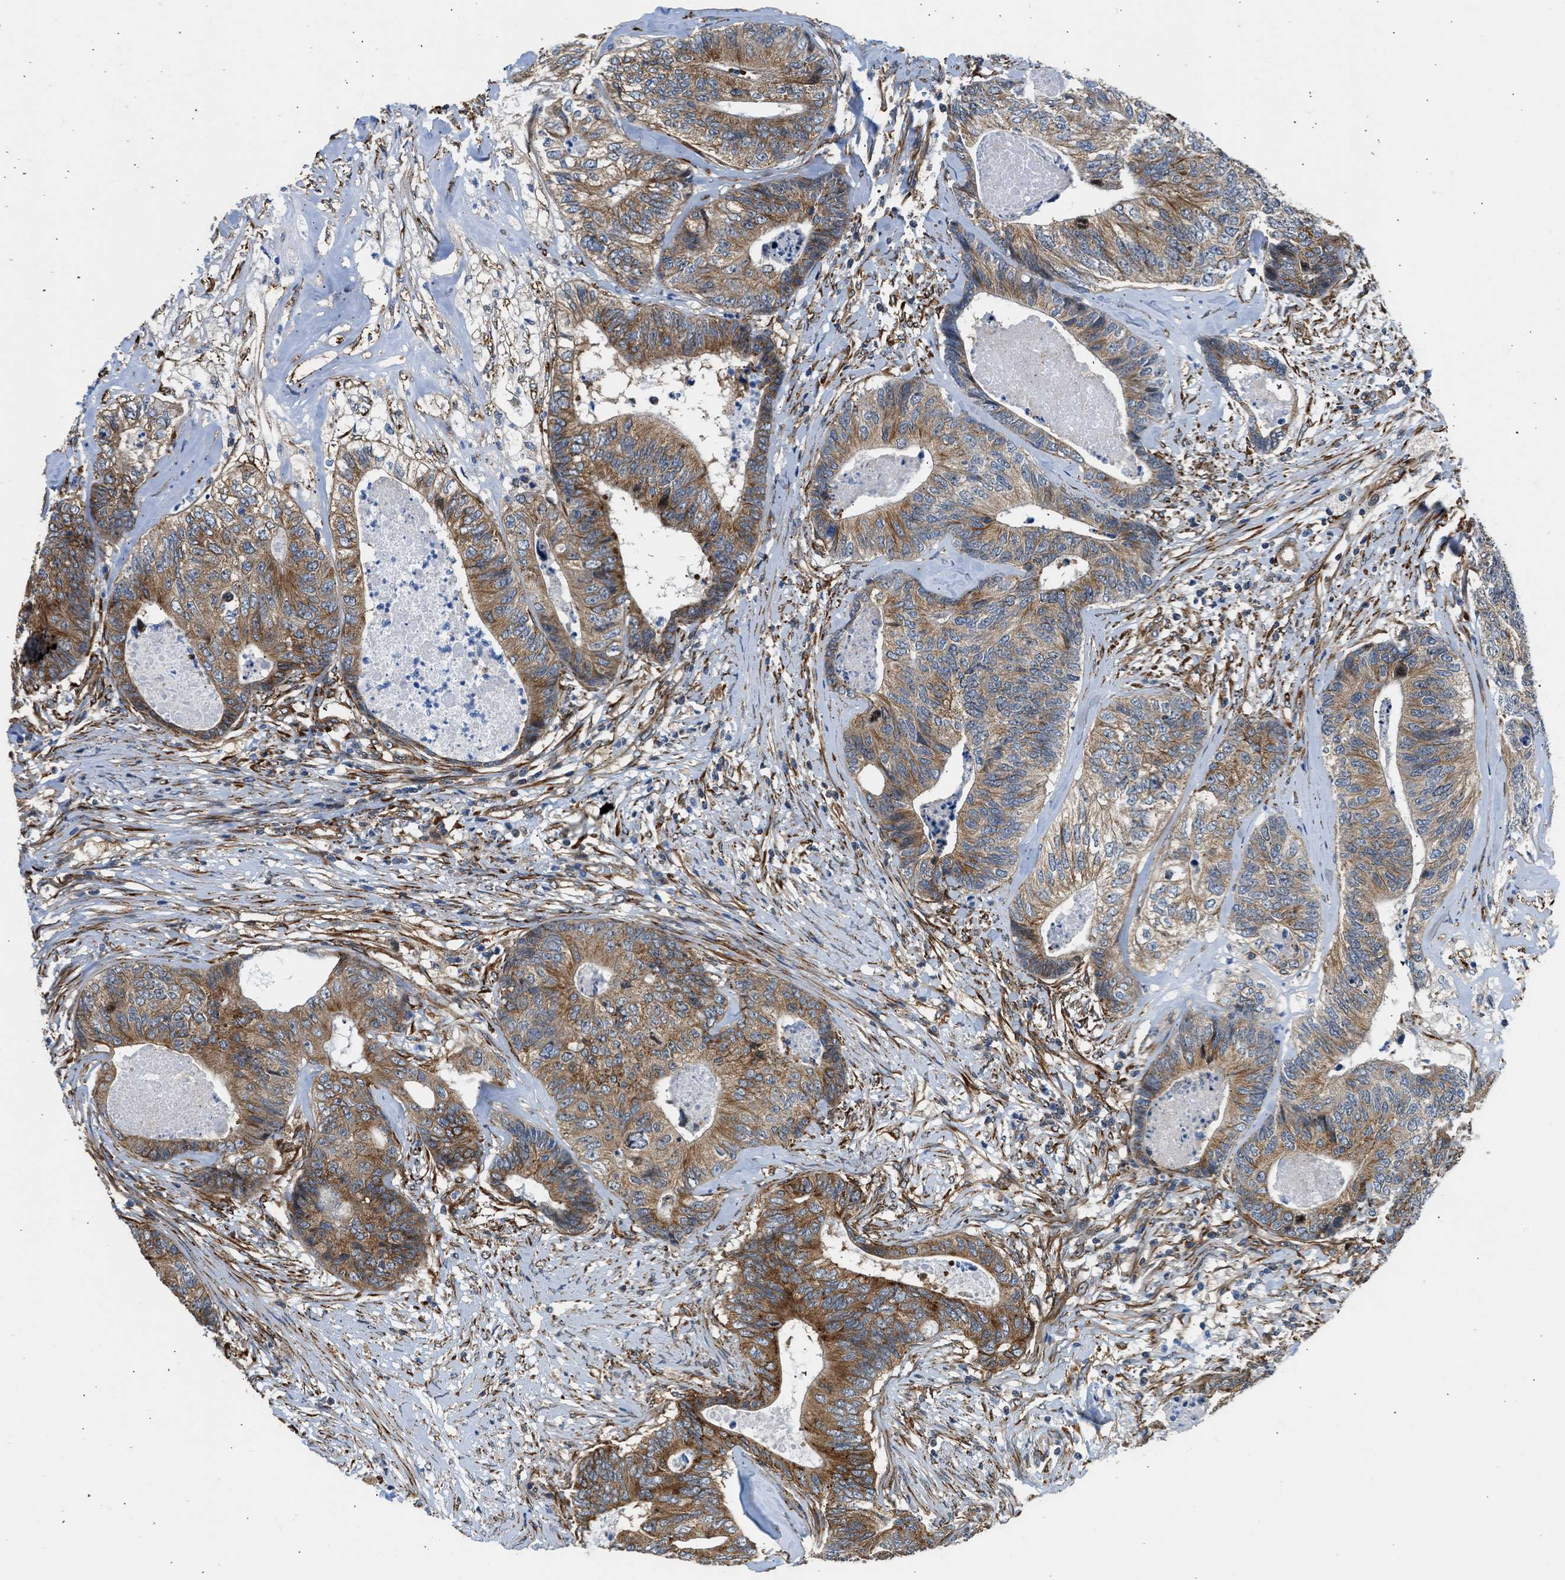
{"staining": {"intensity": "moderate", "quantity": ">75%", "location": "cytoplasmic/membranous"}, "tissue": "colorectal cancer", "cell_type": "Tumor cells", "image_type": "cancer", "snomed": [{"axis": "morphology", "description": "Adenocarcinoma, NOS"}, {"axis": "topography", "description": "Colon"}], "caption": "Human colorectal cancer stained with a brown dye demonstrates moderate cytoplasmic/membranous positive positivity in about >75% of tumor cells.", "gene": "SEPTIN2", "patient": {"sex": "female", "age": 67}}